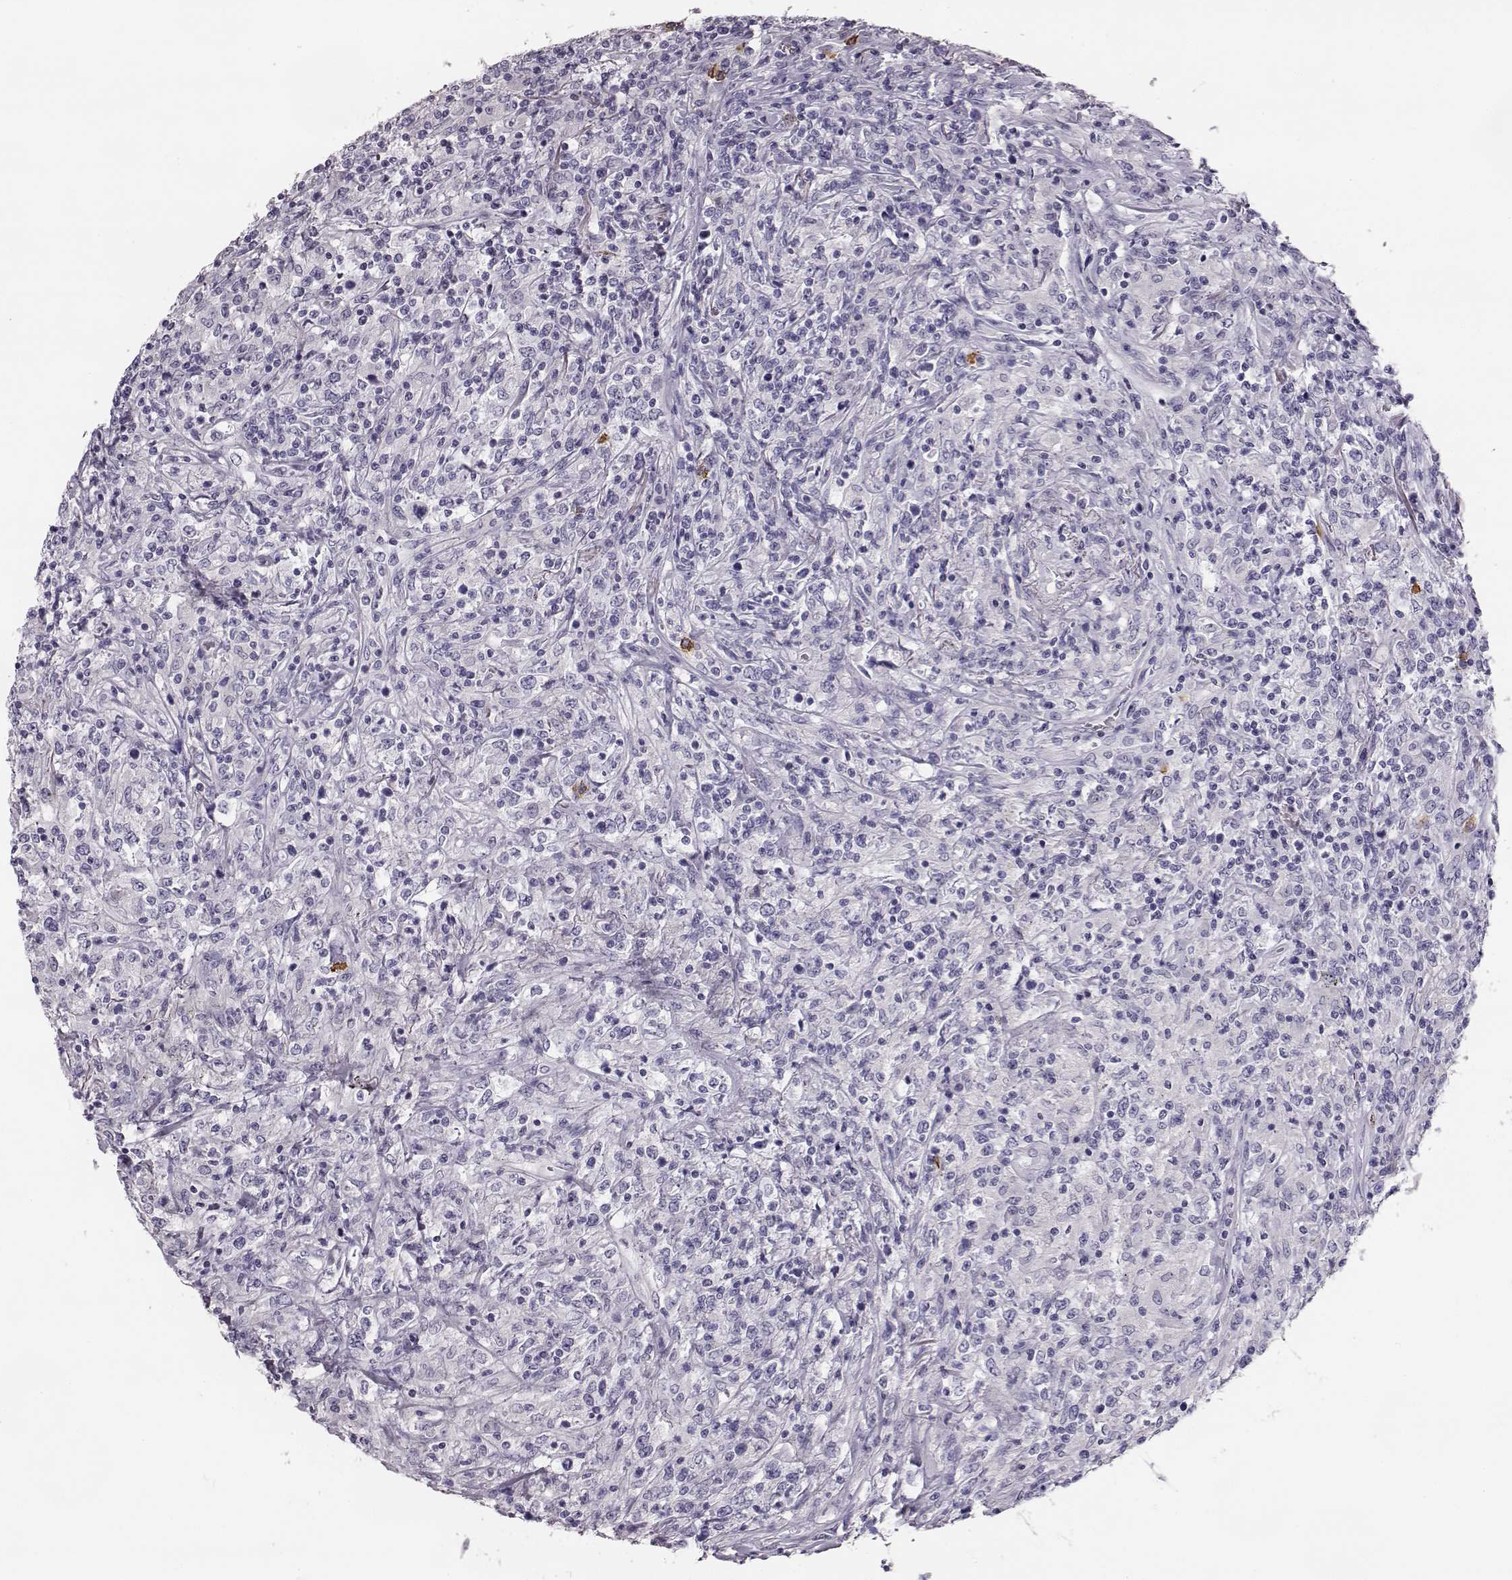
{"staining": {"intensity": "negative", "quantity": "none", "location": "none"}, "tissue": "lymphoma", "cell_type": "Tumor cells", "image_type": "cancer", "snomed": [{"axis": "morphology", "description": "Malignant lymphoma, non-Hodgkin's type, High grade"}, {"axis": "topography", "description": "Lung"}], "caption": "Malignant lymphoma, non-Hodgkin's type (high-grade) stained for a protein using IHC reveals no expression tumor cells.", "gene": "NPTXR", "patient": {"sex": "male", "age": 79}}